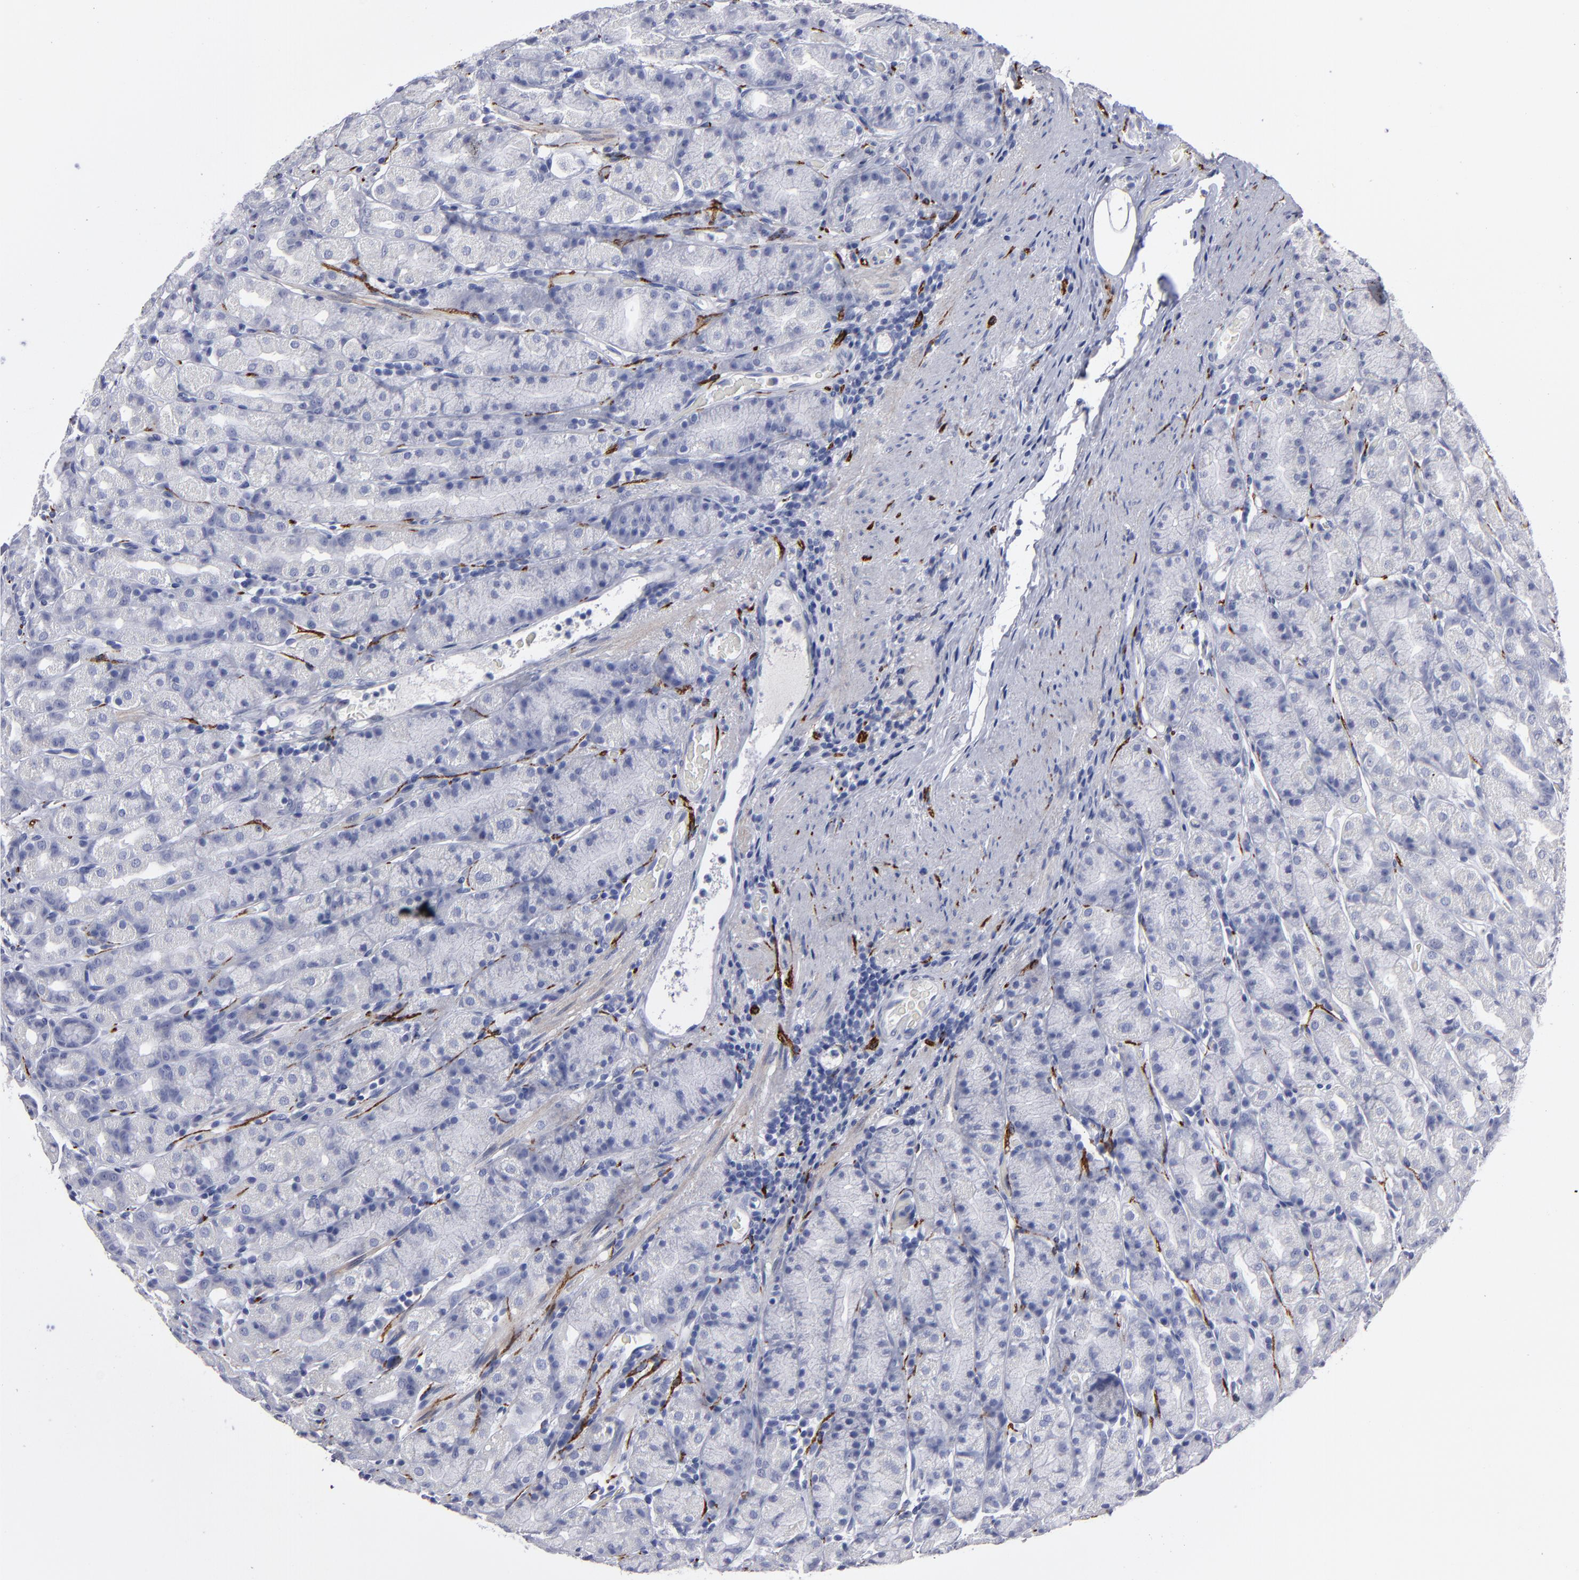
{"staining": {"intensity": "negative", "quantity": "none", "location": "none"}, "tissue": "stomach", "cell_type": "Glandular cells", "image_type": "normal", "snomed": [{"axis": "morphology", "description": "Normal tissue, NOS"}, {"axis": "topography", "description": "Stomach, upper"}], "caption": "High power microscopy histopathology image of an immunohistochemistry micrograph of normal stomach, revealing no significant positivity in glandular cells. (DAB immunohistochemistry (IHC) visualized using brightfield microscopy, high magnification).", "gene": "CADM3", "patient": {"sex": "male", "age": 68}}